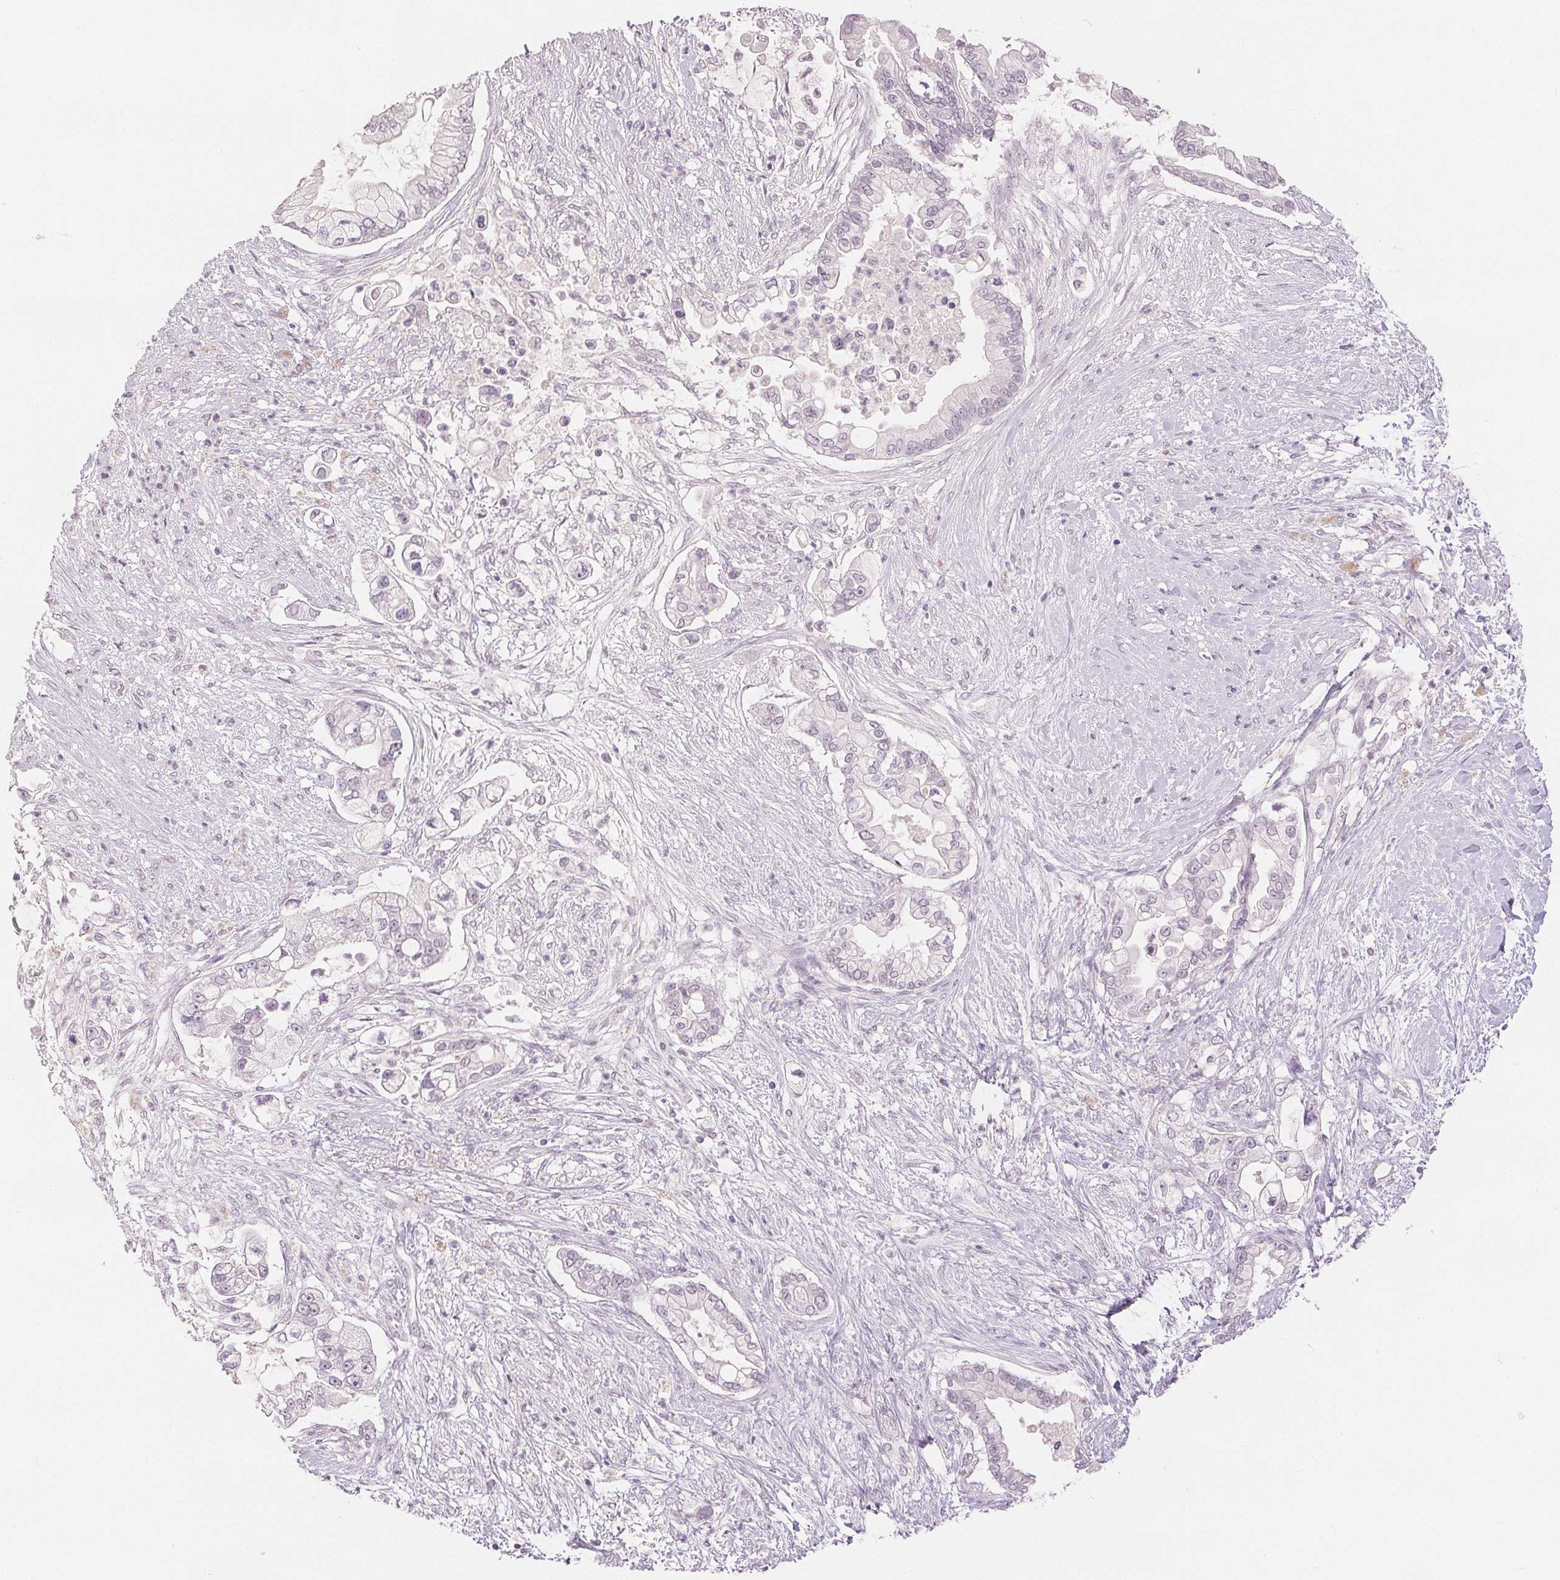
{"staining": {"intensity": "negative", "quantity": "none", "location": "none"}, "tissue": "pancreatic cancer", "cell_type": "Tumor cells", "image_type": "cancer", "snomed": [{"axis": "morphology", "description": "Adenocarcinoma, NOS"}, {"axis": "topography", "description": "Pancreas"}], "caption": "Pancreatic cancer was stained to show a protein in brown. There is no significant positivity in tumor cells.", "gene": "SLC27A5", "patient": {"sex": "female", "age": 69}}